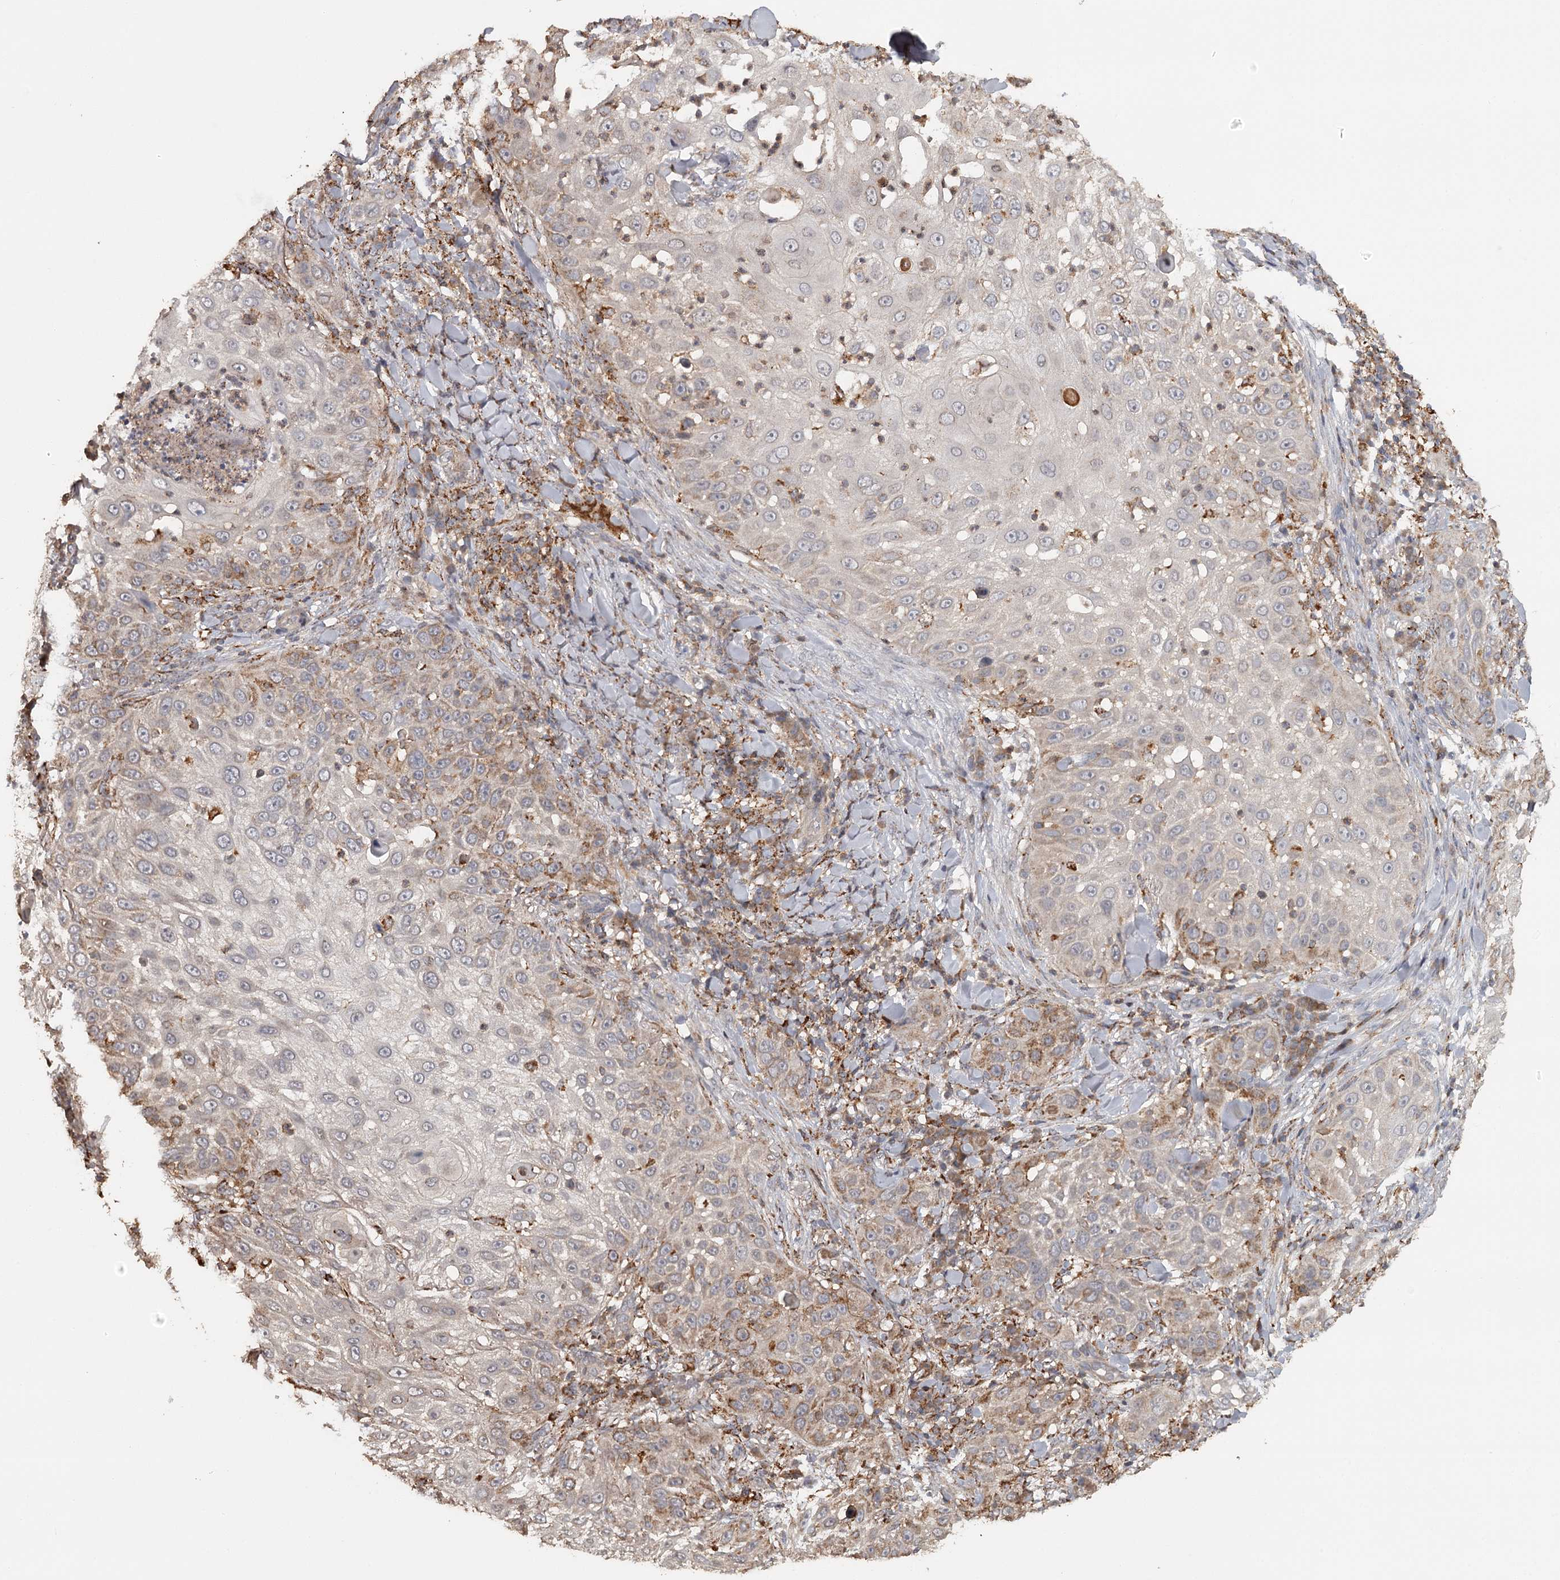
{"staining": {"intensity": "moderate", "quantity": "<25%", "location": "cytoplasmic/membranous"}, "tissue": "skin cancer", "cell_type": "Tumor cells", "image_type": "cancer", "snomed": [{"axis": "morphology", "description": "Squamous cell carcinoma, NOS"}, {"axis": "topography", "description": "Skin"}], "caption": "Protein positivity by IHC shows moderate cytoplasmic/membranous staining in about <25% of tumor cells in squamous cell carcinoma (skin). Immunohistochemistry stains the protein of interest in brown and the nuclei are stained blue.", "gene": "FAXC", "patient": {"sex": "female", "age": 44}}